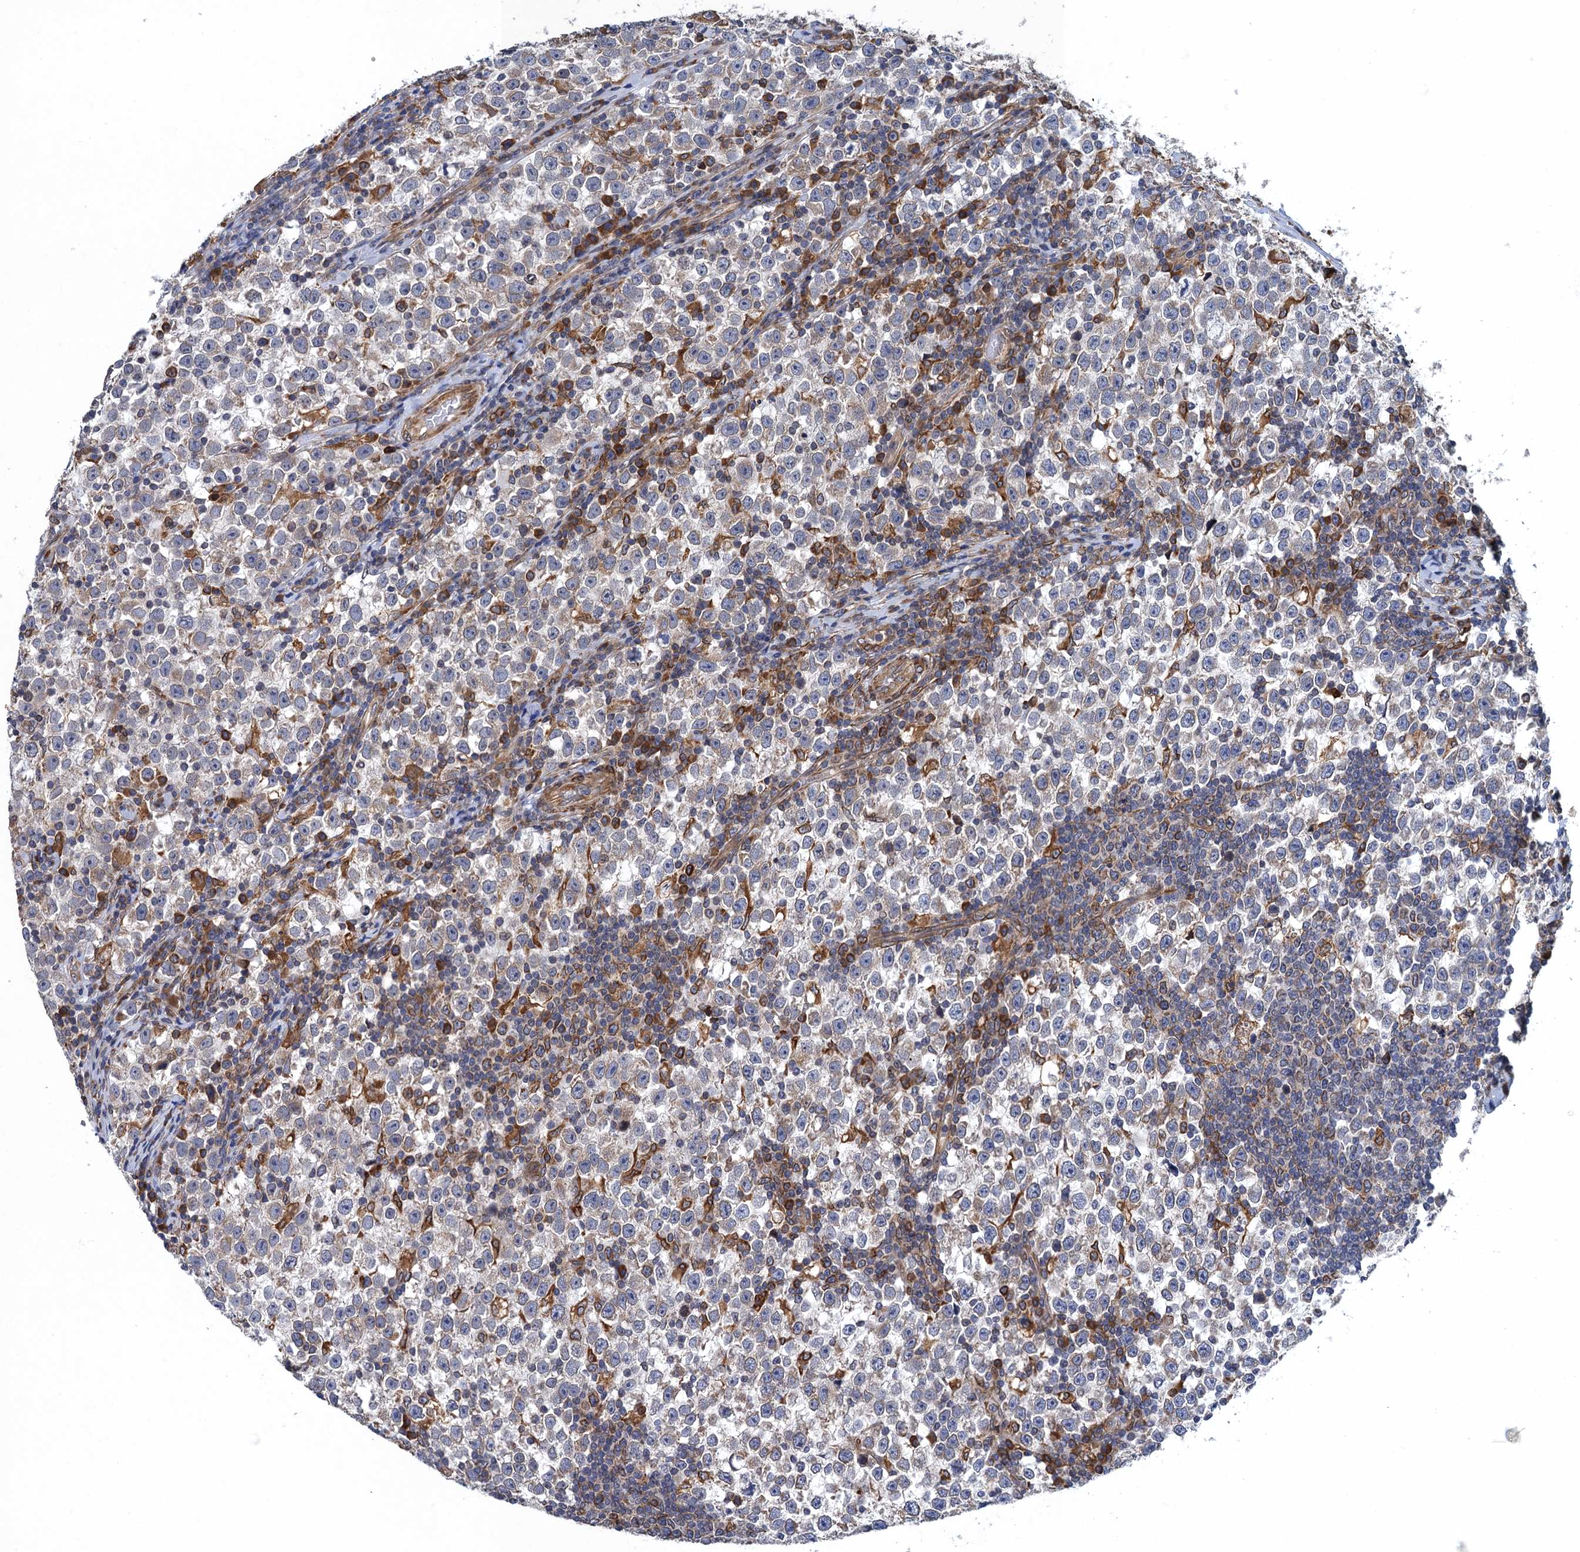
{"staining": {"intensity": "negative", "quantity": "none", "location": "none"}, "tissue": "testis cancer", "cell_type": "Tumor cells", "image_type": "cancer", "snomed": [{"axis": "morphology", "description": "Normal tissue, NOS"}, {"axis": "morphology", "description": "Seminoma, NOS"}, {"axis": "topography", "description": "Testis"}], "caption": "The histopathology image exhibits no staining of tumor cells in seminoma (testis). (DAB immunohistochemistry (IHC) with hematoxylin counter stain).", "gene": "ARMC5", "patient": {"sex": "male", "age": 43}}